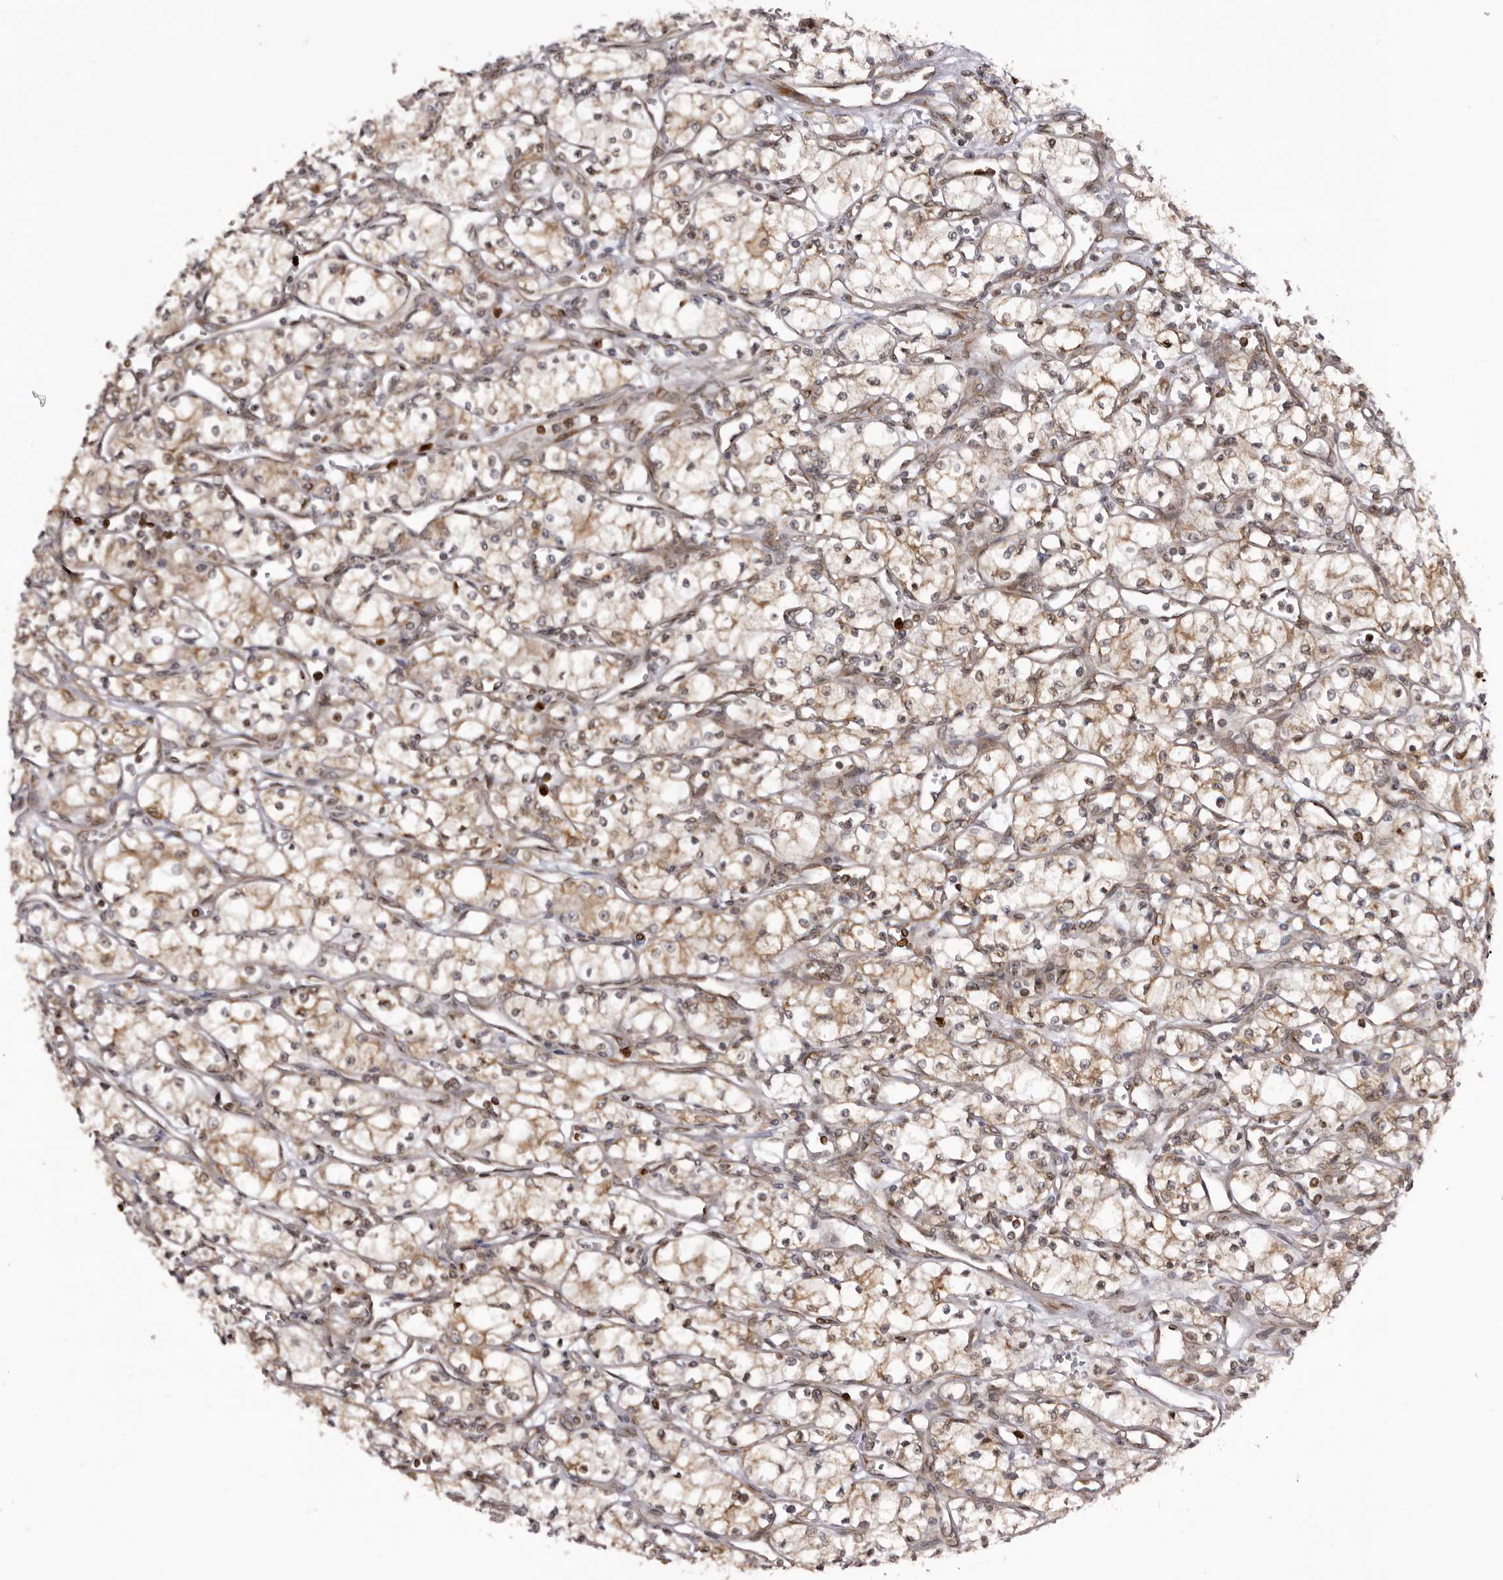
{"staining": {"intensity": "weak", "quantity": ">75%", "location": "cytoplasmic/membranous"}, "tissue": "renal cancer", "cell_type": "Tumor cells", "image_type": "cancer", "snomed": [{"axis": "morphology", "description": "Adenocarcinoma, NOS"}, {"axis": "topography", "description": "Kidney"}], "caption": "DAB immunohistochemical staining of adenocarcinoma (renal) demonstrates weak cytoplasmic/membranous protein expression in about >75% of tumor cells. (Stains: DAB in brown, nuclei in blue, Microscopy: brightfield microscopy at high magnification).", "gene": "C4orf3", "patient": {"sex": "male", "age": 59}}